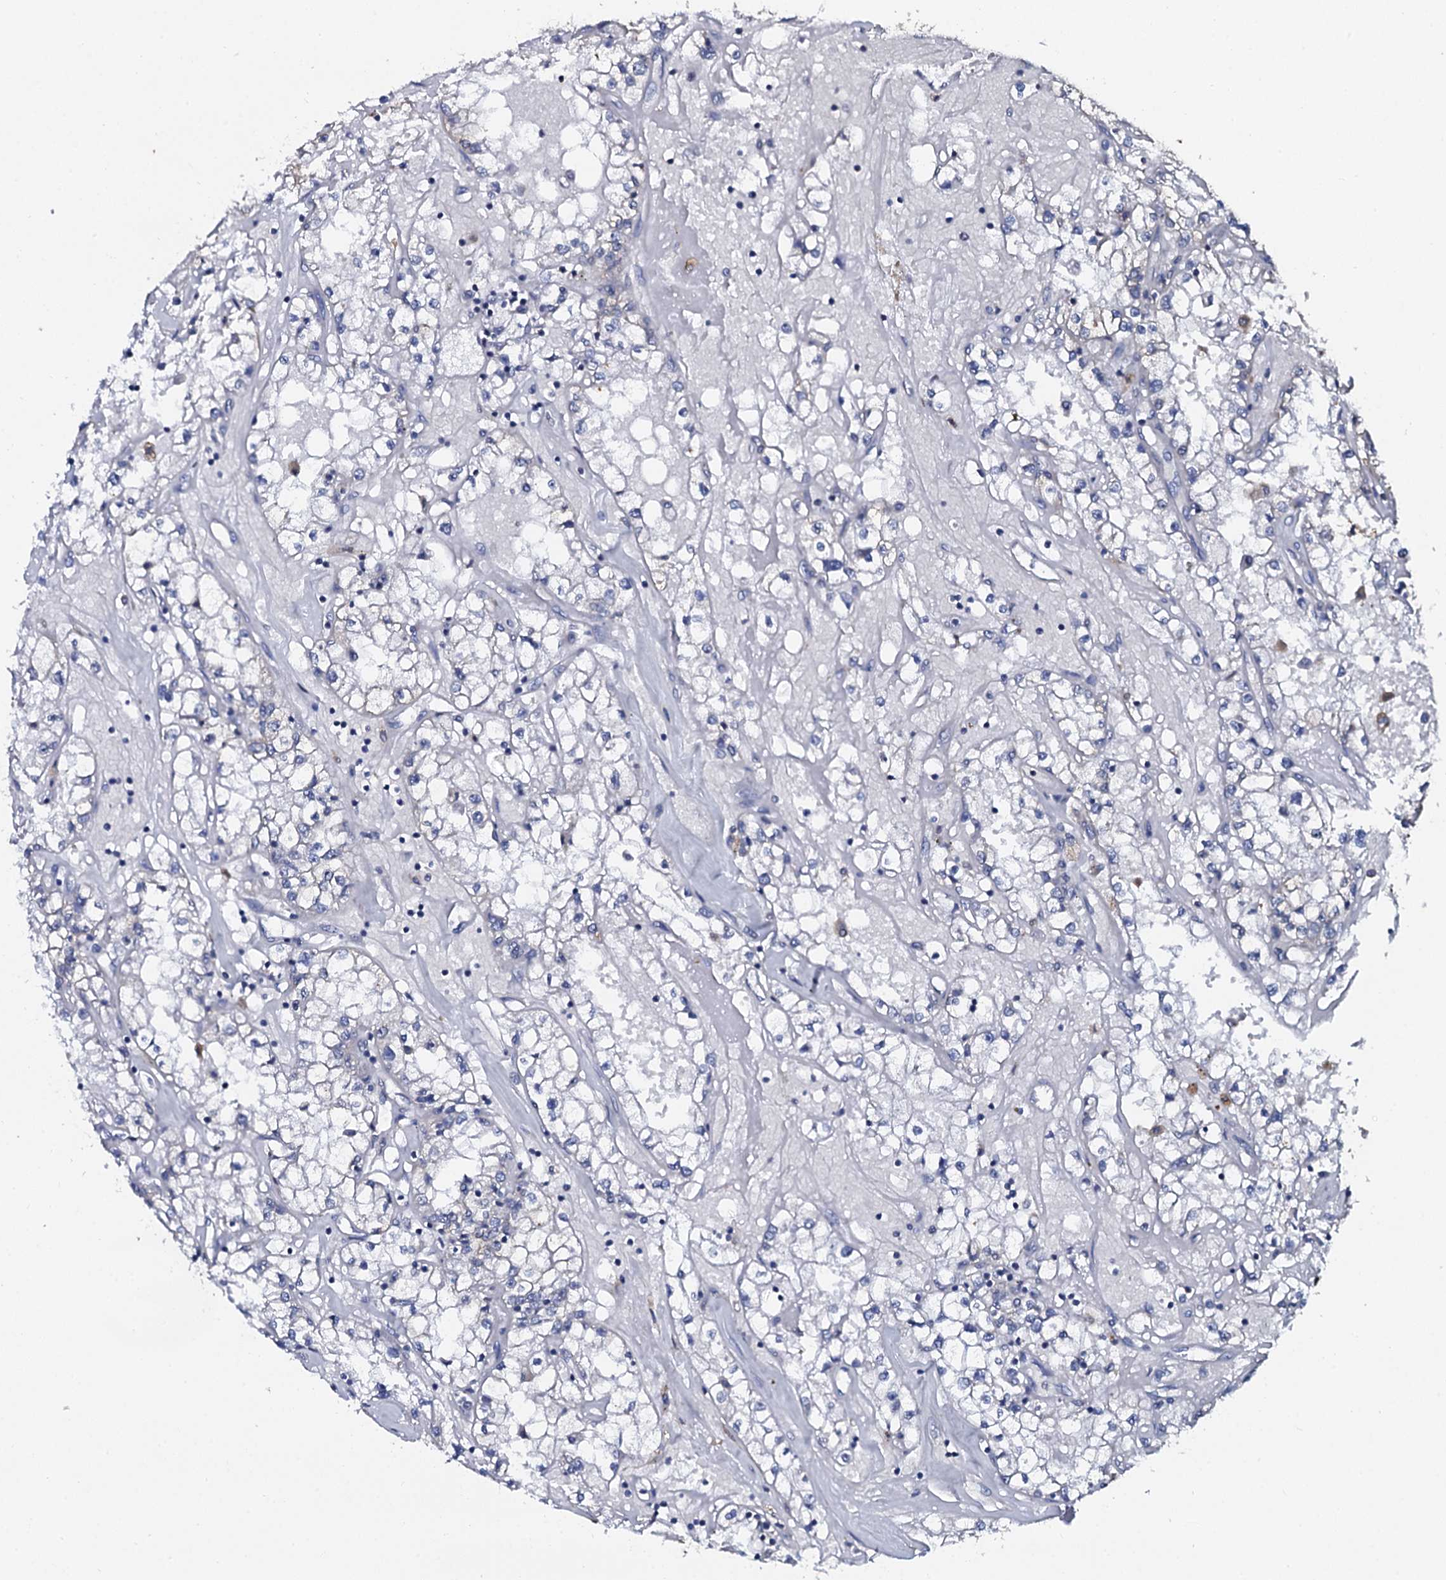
{"staining": {"intensity": "negative", "quantity": "none", "location": "none"}, "tissue": "renal cancer", "cell_type": "Tumor cells", "image_type": "cancer", "snomed": [{"axis": "morphology", "description": "Adenocarcinoma, NOS"}, {"axis": "topography", "description": "Kidney"}], "caption": "The immunohistochemistry (IHC) image has no significant staining in tumor cells of adenocarcinoma (renal) tissue.", "gene": "SLC37A4", "patient": {"sex": "male", "age": 56}}